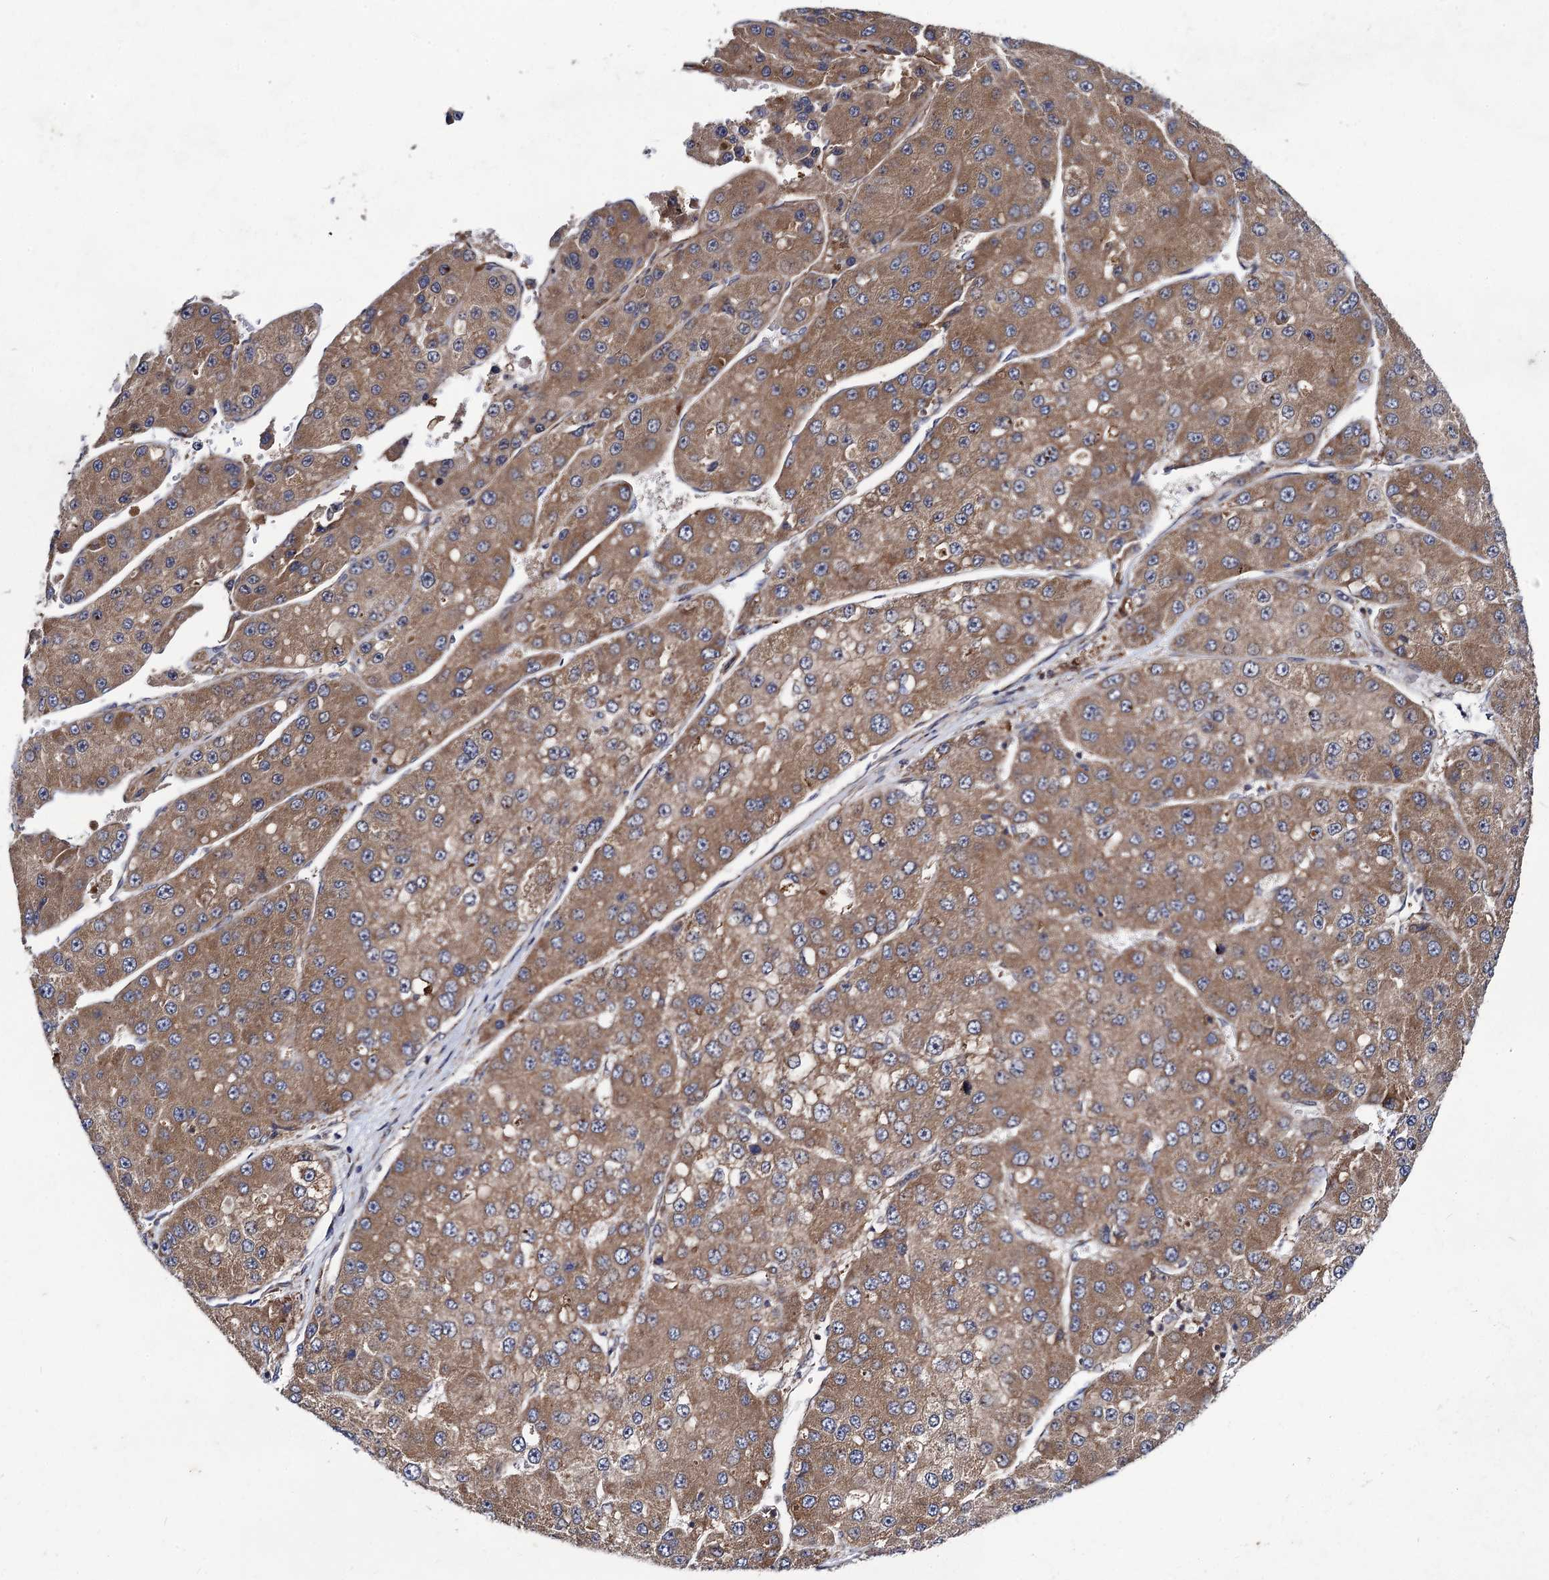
{"staining": {"intensity": "moderate", "quantity": ">75%", "location": "cytoplasmic/membranous"}, "tissue": "liver cancer", "cell_type": "Tumor cells", "image_type": "cancer", "snomed": [{"axis": "morphology", "description": "Carcinoma, Hepatocellular, NOS"}, {"axis": "topography", "description": "Liver"}], "caption": "Liver cancer was stained to show a protein in brown. There is medium levels of moderate cytoplasmic/membranous positivity in approximately >75% of tumor cells. The staining was performed using DAB (3,3'-diaminobenzidine), with brown indicating positive protein expression. Nuclei are stained blue with hematoxylin.", "gene": "DYDC1", "patient": {"sex": "female", "age": 73}}